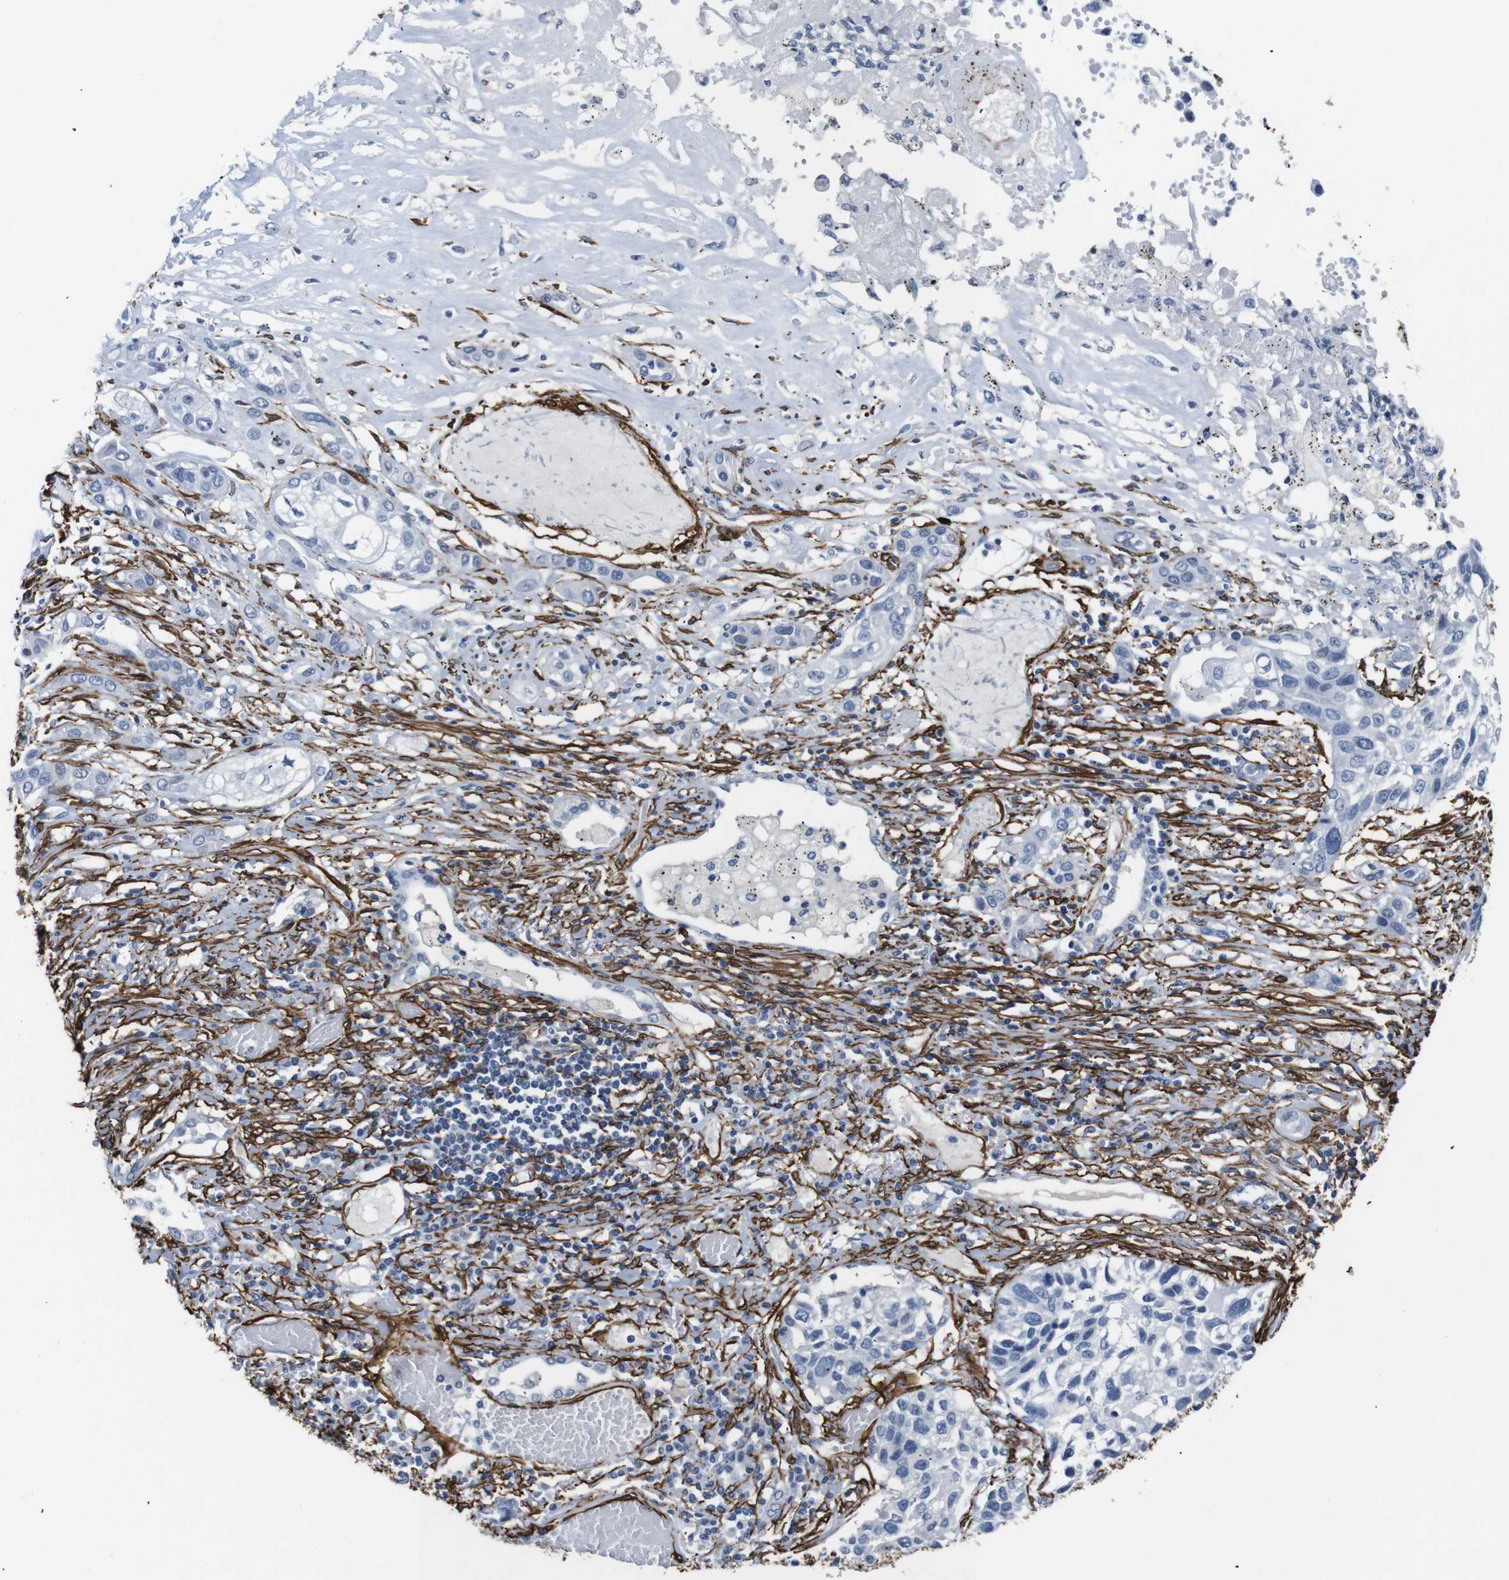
{"staining": {"intensity": "negative", "quantity": "none", "location": "none"}, "tissue": "lung cancer", "cell_type": "Tumor cells", "image_type": "cancer", "snomed": [{"axis": "morphology", "description": "Squamous cell carcinoma, NOS"}, {"axis": "topography", "description": "Lung"}], "caption": "Immunohistochemistry photomicrograph of neoplastic tissue: human lung squamous cell carcinoma stained with DAB displays no significant protein positivity in tumor cells.", "gene": "ACTA2", "patient": {"sex": "male", "age": 71}}